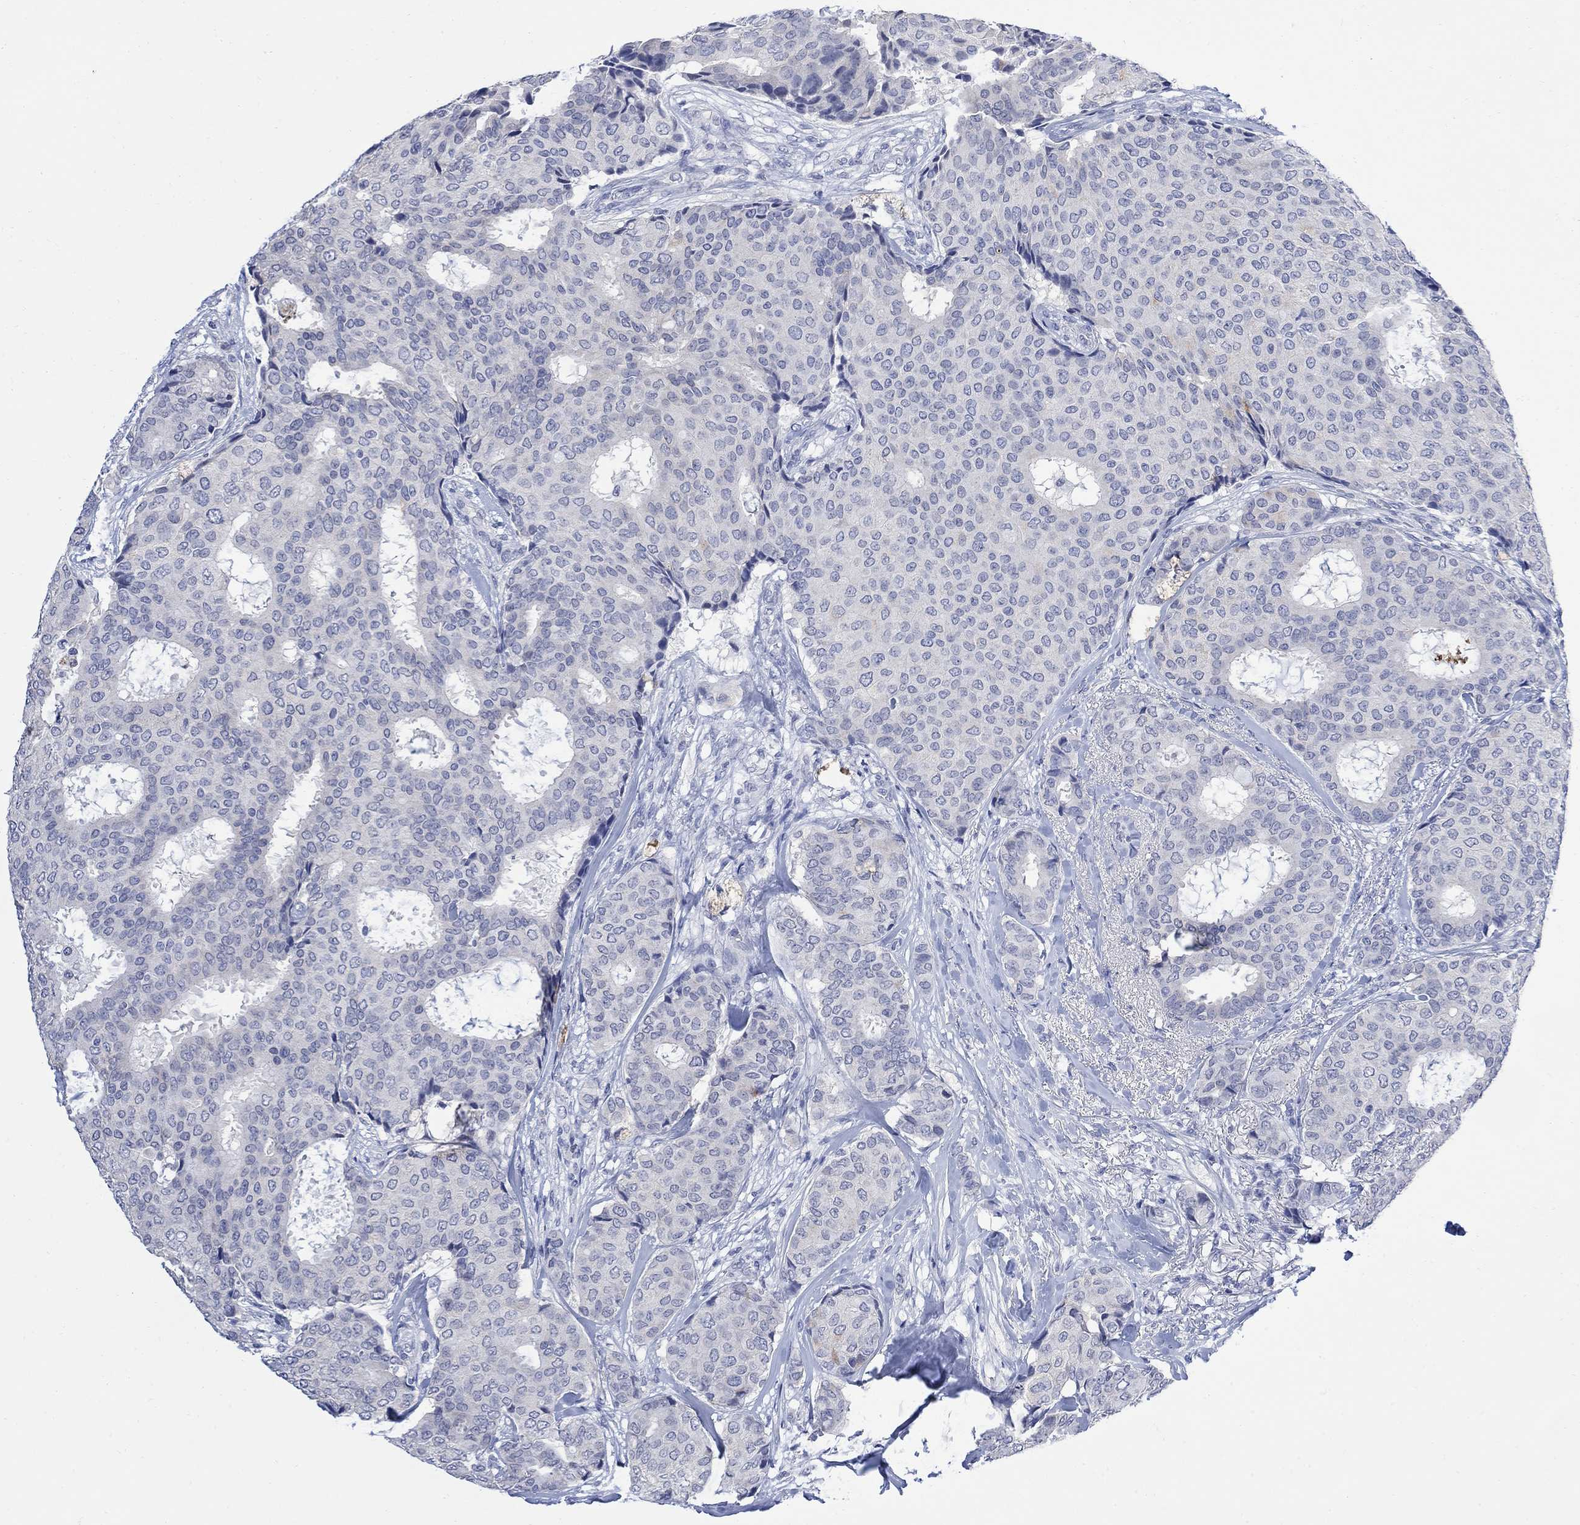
{"staining": {"intensity": "negative", "quantity": "none", "location": "none"}, "tissue": "breast cancer", "cell_type": "Tumor cells", "image_type": "cancer", "snomed": [{"axis": "morphology", "description": "Duct carcinoma"}, {"axis": "topography", "description": "Breast"}], "caption": "IHC image of neoplastic tissue: human breast infiltrating ductal carcinoma stained with DAB (3,3'-diaminobenzidine) displays no significant protein expression in tumor cells.", "gene": "FBP2", "patient": {"sex": "female", "age": 75}}